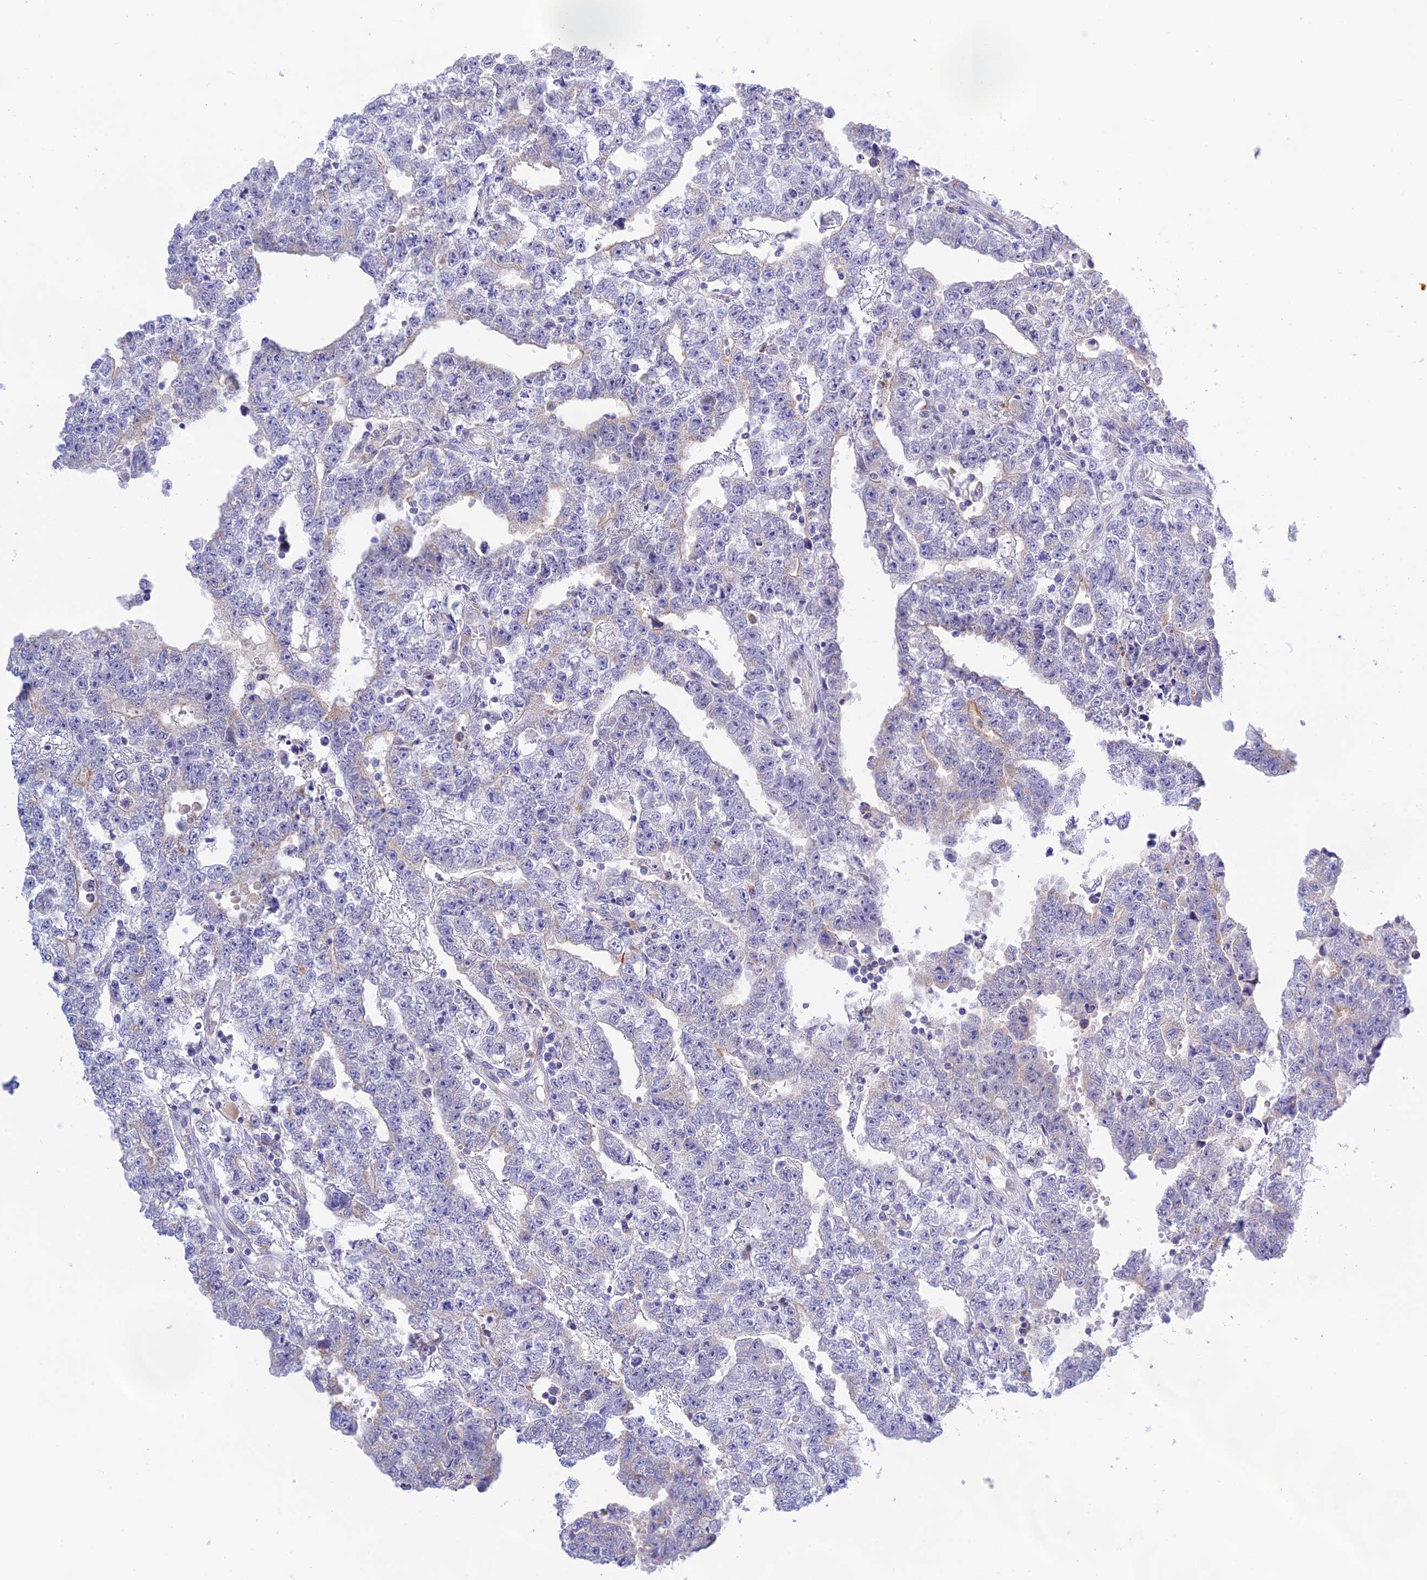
{"staining": {"intensity": "negative", "quantity": "none", "location": "none"}, "tissue": "testis cancer", "cell_type": "Tumor cells", "image_type": "cancer", "snomed": [{"axis": "morphology", "description": "Carcinoma, Embryonal, NOS"}, {"axis": "topography", "description": "Testis"}], "caption": "A high-resolution image shows immunohistochemistry (IHC) staining of testis cancer, which reveals no significant expression in tumor cells.", "gene": "SNX17", "patient": {"sex": "male", "age": 25}}